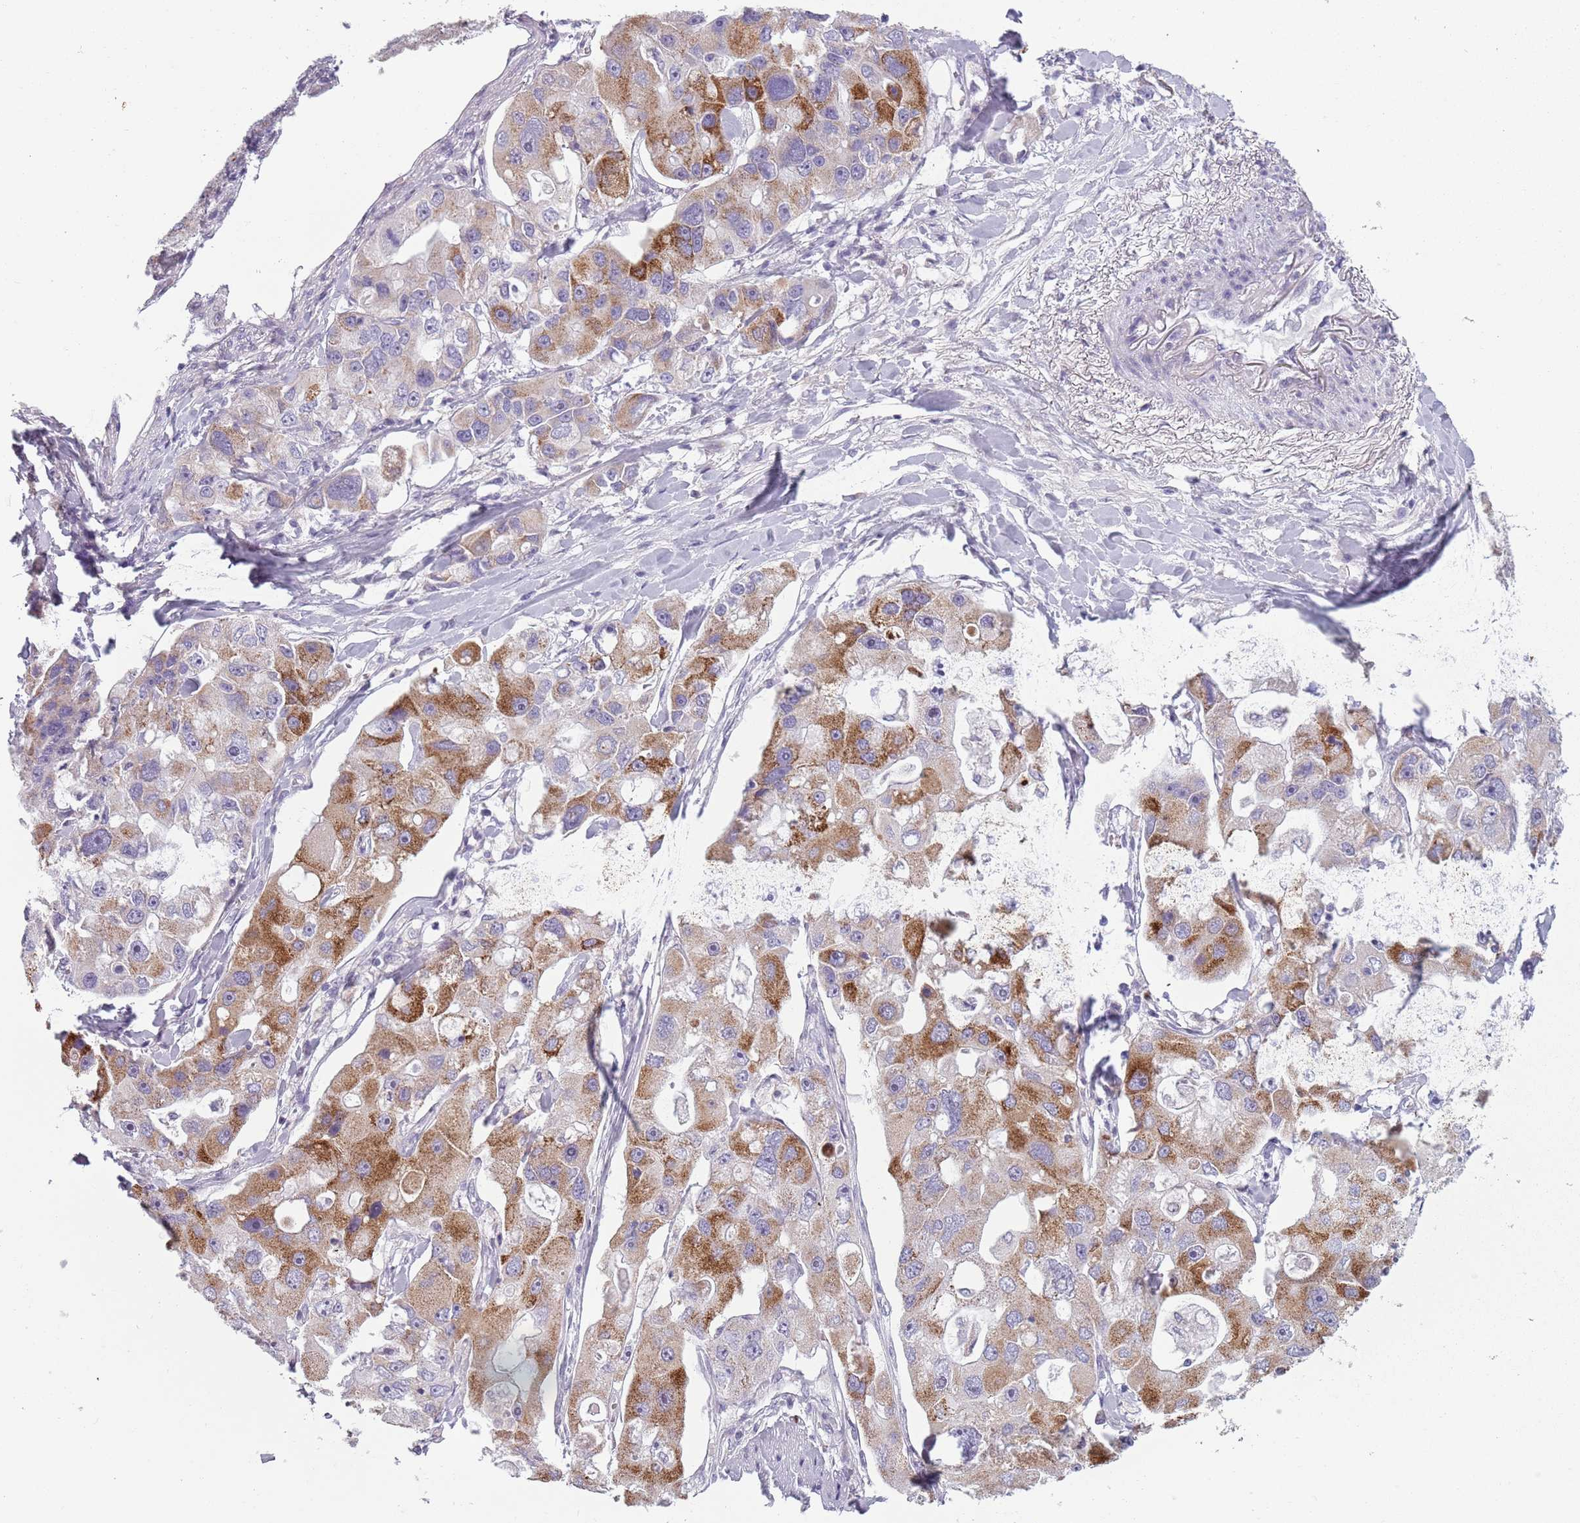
{"staining": {"intensity": "moderate", "quantity": "25%-75%", "location": "cytoplasmic/membranous"}, "tissue": "lung cancer", "cell_type": "Tumor cells", "image_type": "cancer", "snomed": [{"axis": "morphology", "description": "Adenocarcinoma, NOS"}, {"axis": "topography", "description": "Lung"}], "caption": "Immunohistochemistry (IHC) (DAB) staining of human lung cancer (adenocarcinoma) shows moderate cytoplasmic/membranous protein staining in about 25%-75% of tumor cells. Using DAB (brown) and hematoxylin (blue) stains, captured at high magnification using brightfield microscopy.", "gene": "MEGF8", "patient": {"sex": "female", "age": 54}}